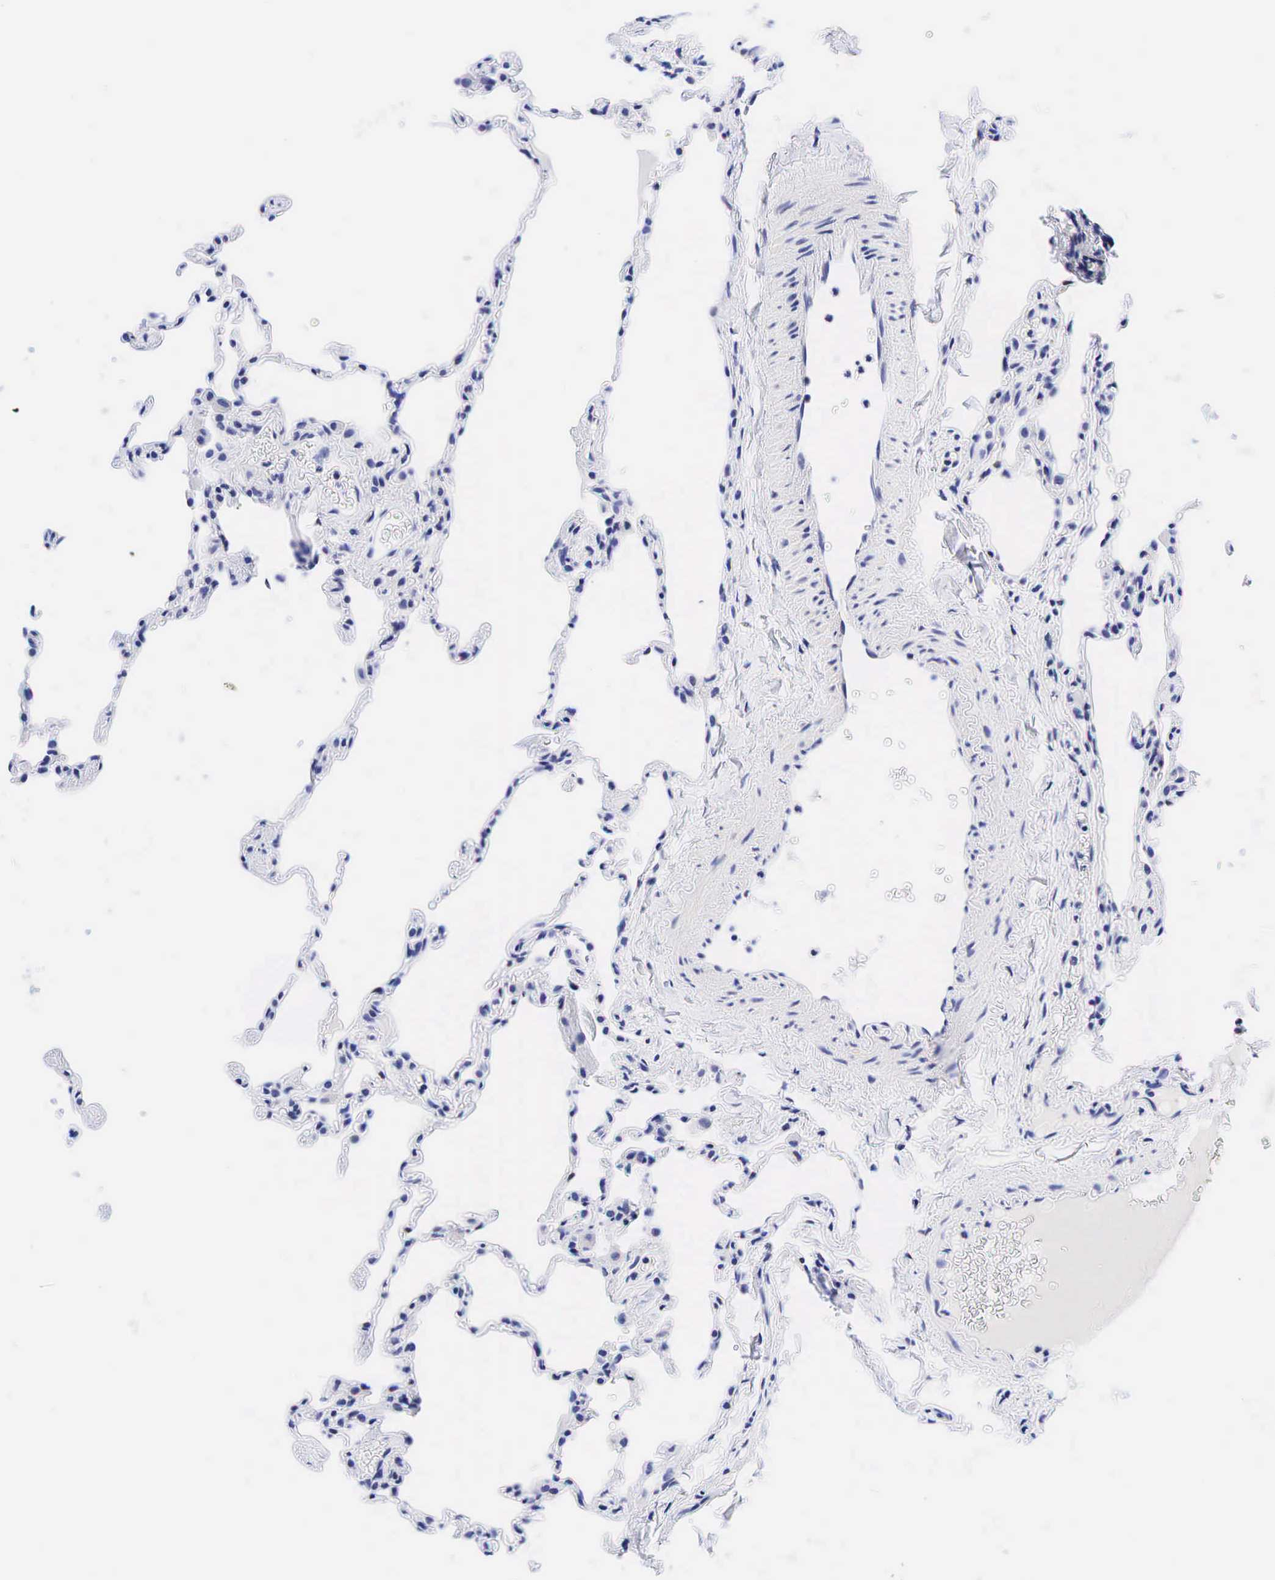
{"staining": {"intensity": "negative", "quantity": "none", "location": "none"}, "tissue": "lung", "cell_type": "Alveolar cells", "image_type": "normal", "snomed": [{"axis": "morphology", "description": "Normal tissue, NOS"}, {"axis": "topography", "description": "Lung"}], "caption": "Immunohistochemistry (IHC) micrograph of benign lung: human lung stained with DAB (3,3'-diaminobenzidine) displays no significant protein expression in alveolar cells.", "gene": "CCND1", "patient": {"sex": "female", "age": 61}}